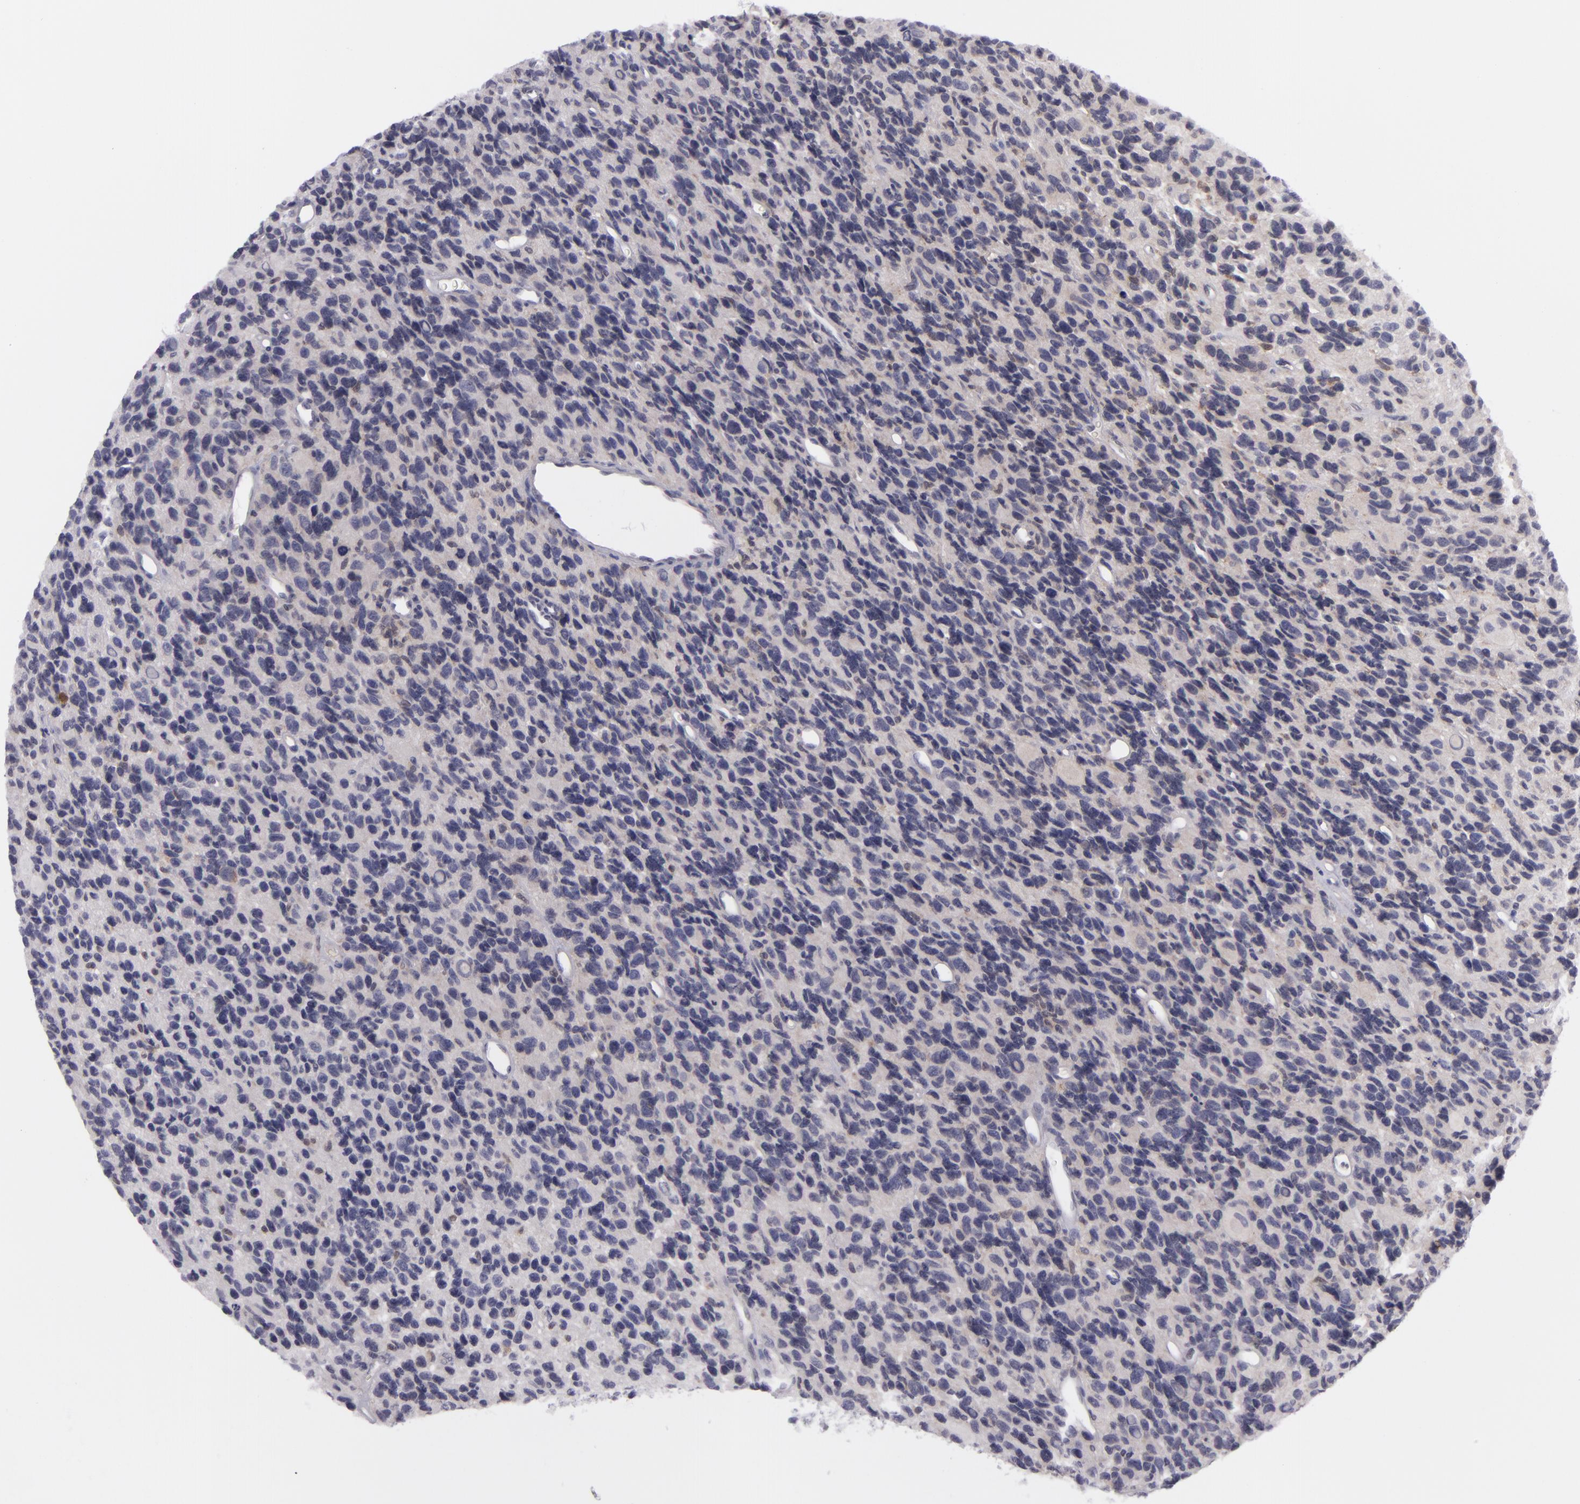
{"staining": {"intensity": "weak", "quantity": "<25%", "location": "cytoplasmic/membranous"}, "tissue": "glioma", "cell_type": "Tumor cells", "image_type": "cancer", "snomed": [{"axis": "morphology", "description": "Glioma, malignant, High grade"}, {"axis": "topography", "description": "Brain"}], "caption": "Immunohistochemistry (IHC) micrograph of human malignant glioma (high-grade) stained for a protein (brown), which reveals no staining in tumor cells. The staining is performed using DAB brown chromogen with nuclei counter-stained in using hematoxylin.", "gene": "BCL10", "patient": {"sex": "male", "age": 77}}